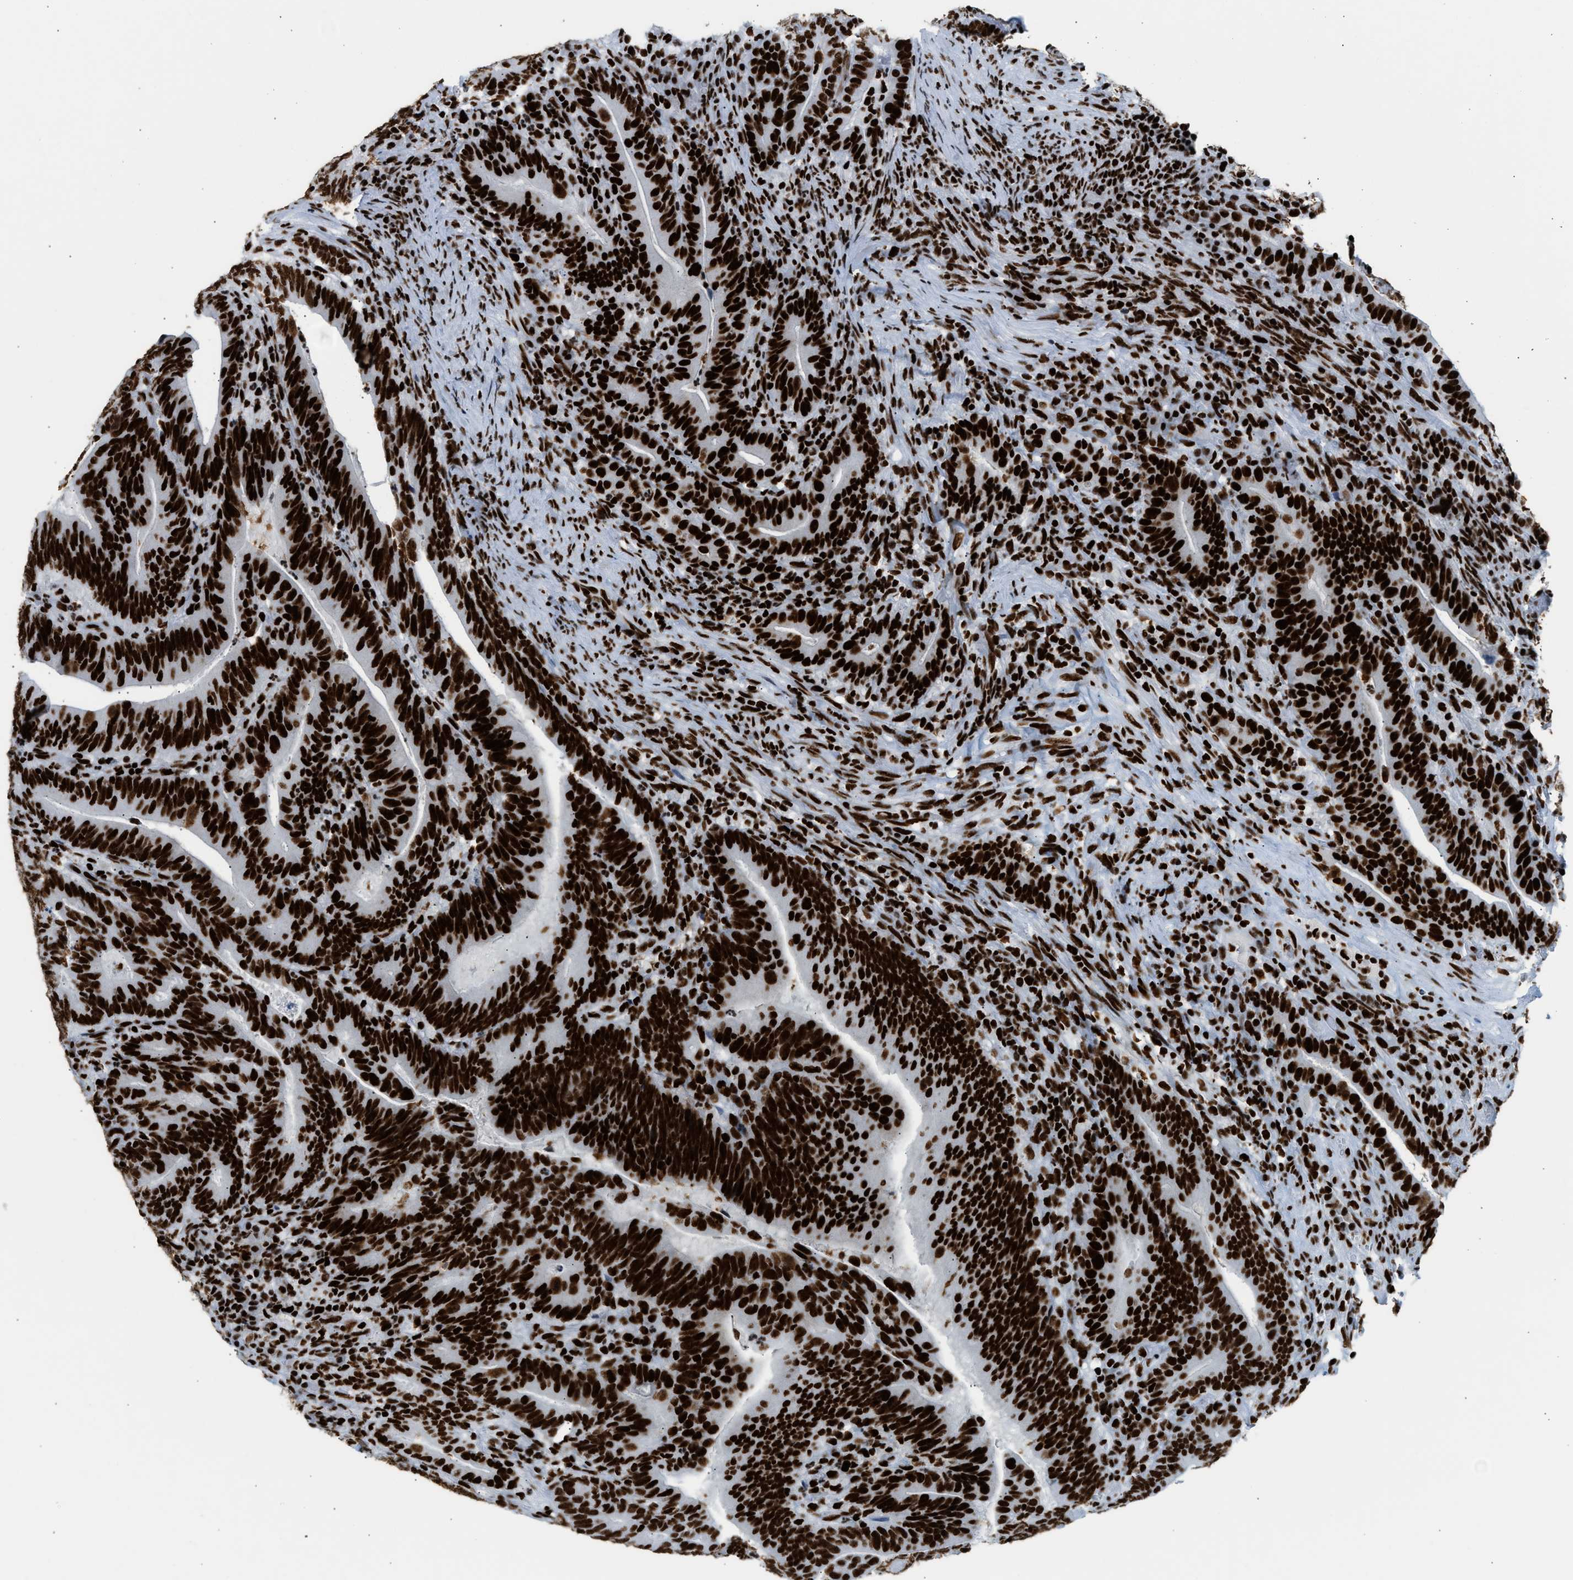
{"staining": {"intensity": "strong", "quantity": ">75%", "location": "nuclear"}, "tissue": "colorectal cancer", "cell_type": "Tumor cells", "image_type": "cancer", "snomed": [{"axis": "morphology", "description": "Adenocarcinoma, NOS"}, {"axis": "topography", "description": "Colon"}], "caption": "A photomicrograph showing strong nuclear positivity in about >75% of tumor cells in colorectal adenocarcinoma, as visualized by brown immunohistochemical staining.", "gene": "PIF1", "patient": {"sex": "female", "age": 66}}